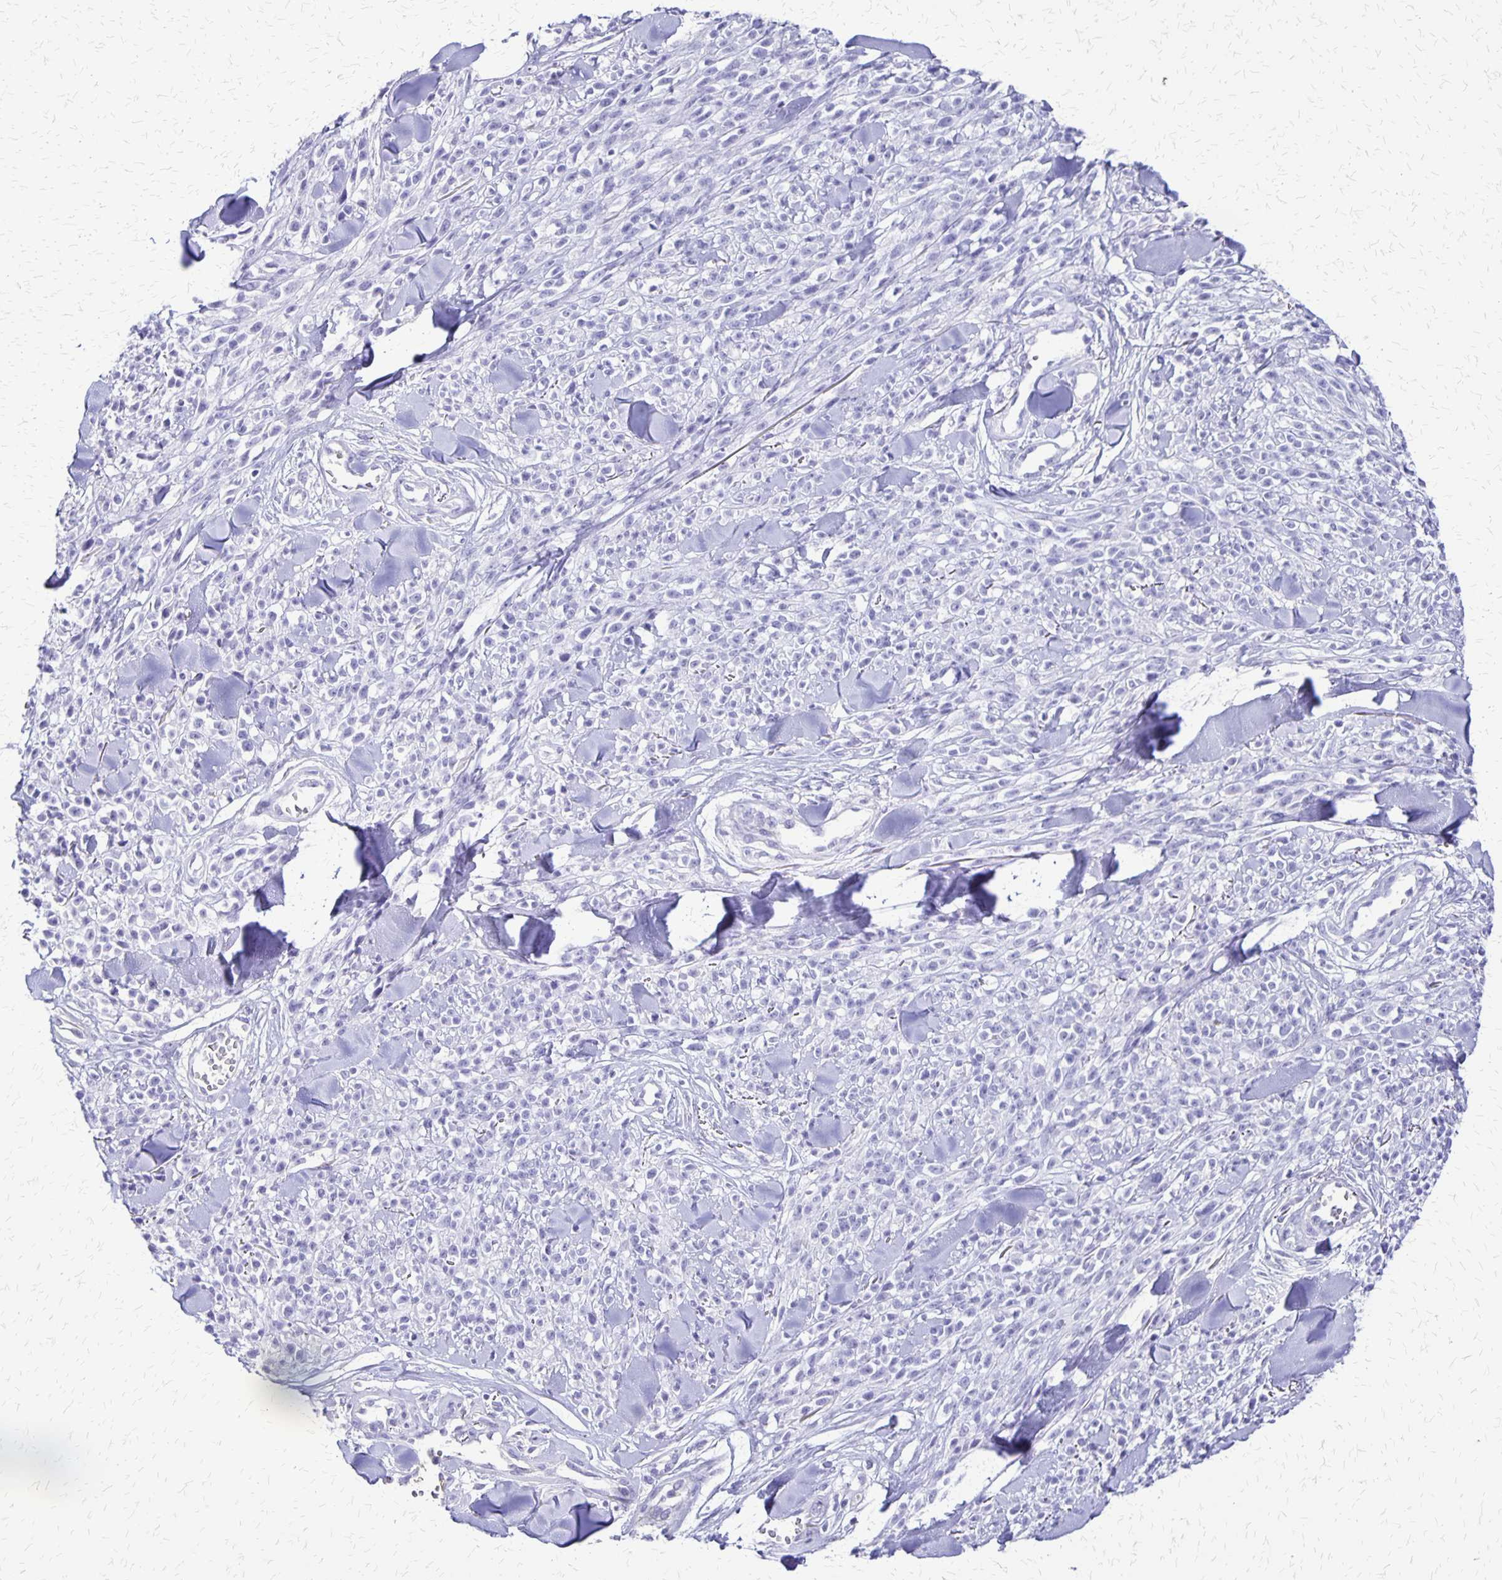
{"staining": {"intensity": "negative", "quantity": "none", "location": "none"}, "tissue": "melanoma", "cell_type": "Tumor cells", "image_type": "cancer", "snomed": [{"axis": "morphology", "description": "Malignant melanoma, NOS"}, {"axis": "topography", "description": "Skin"}, {"axis": "topography", "description": "Skin of trunk"}], "caption": "This is an IHC micrograph of malignant melanoma. There is no positivity in tumor cells.", "gene": "SI", "patient": {"sex": "male", "age": 74}}